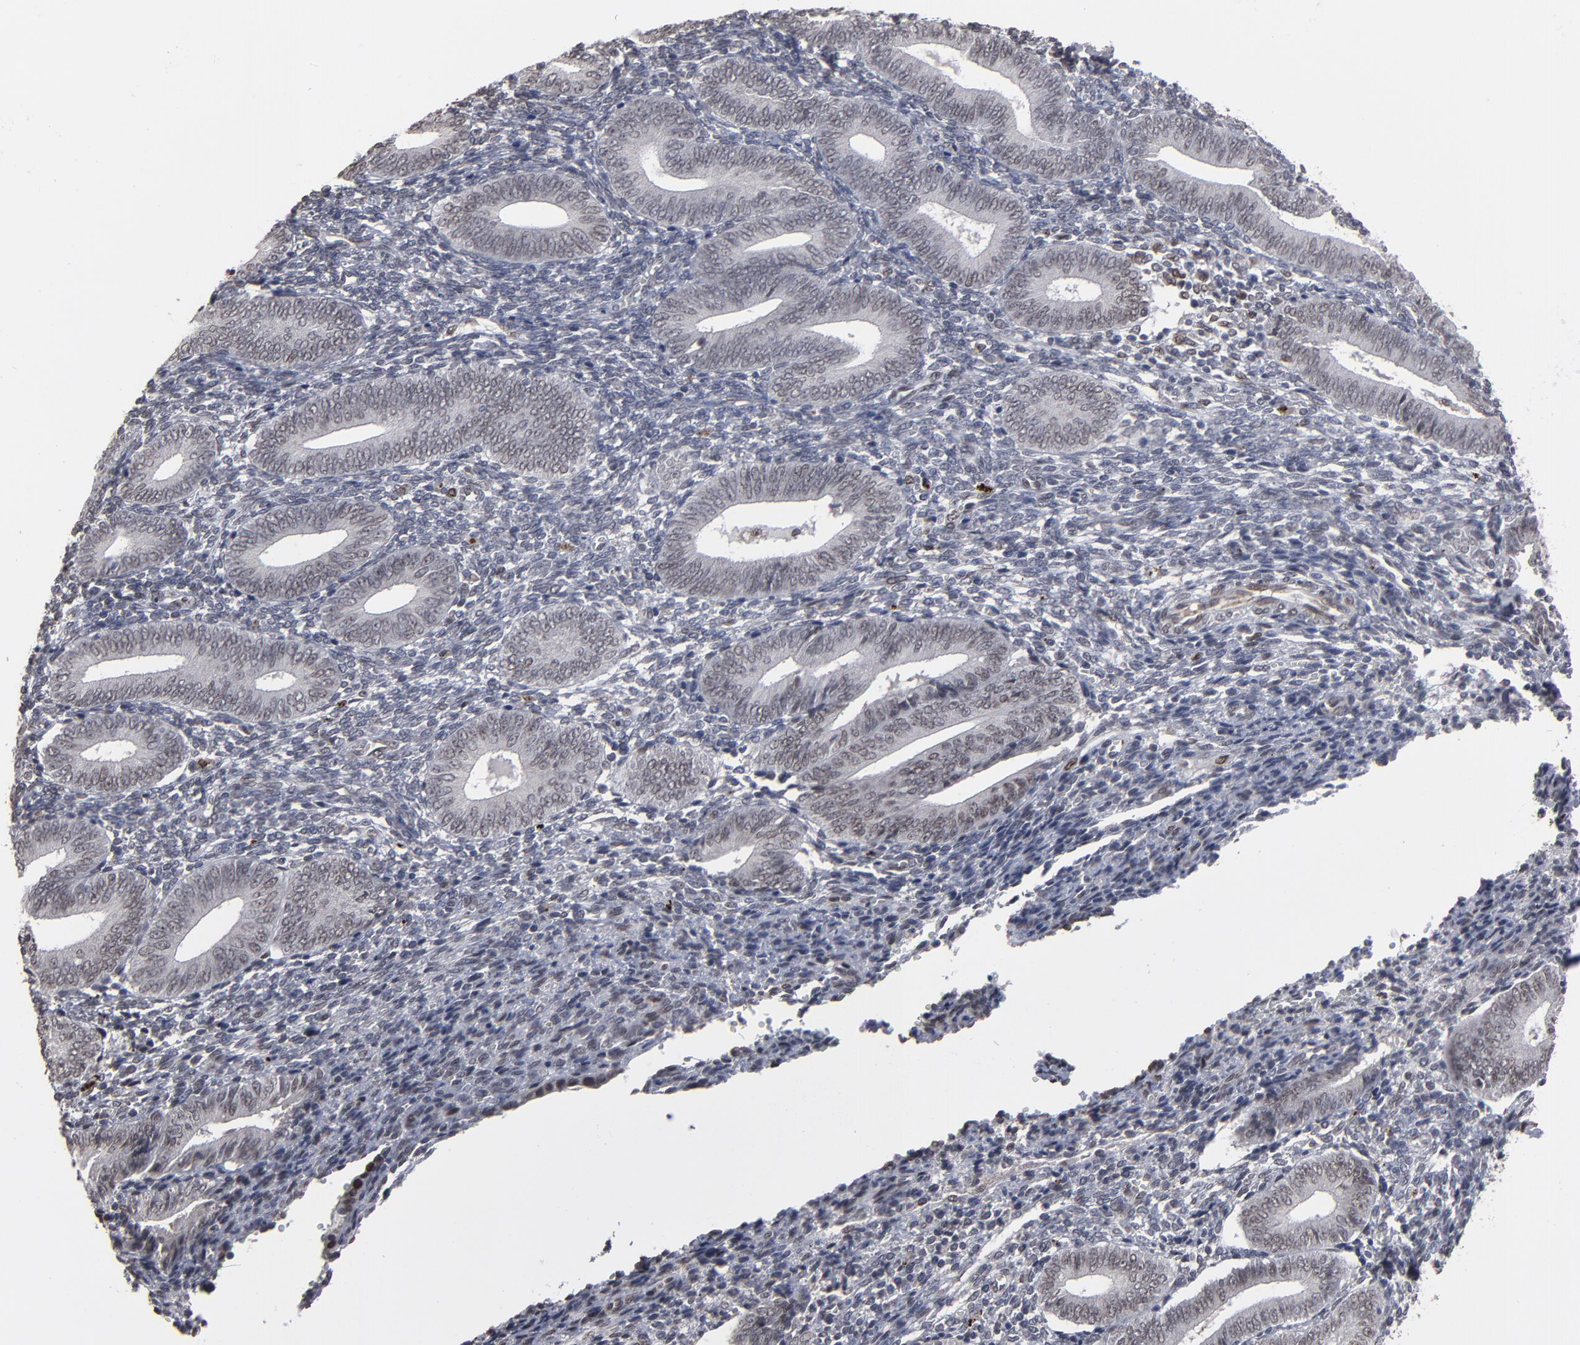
{"staining": {"intensity": "weak", "quantity": "<25%", "location": "nuclear"}, "tissue": "endometrium", "cell_type": "Cells in endometrial stroma", "image_type": "normal", "snomed": [{"axis": "morphology", "description": "Normal tissue, NOS"}, {"axis": "topography", "description": "Uterus"}, {"axis": "topography", "description": "Endometrium"}], "caption": "Cells in endometrial stroma are negative for protein expression in unremarkable human endometrium. (DAB immunohistochemistry visualized using brightfield microscopy, high magnification).", "gene": "BAZ1A", "patient": {"sex": "female", "age": 33}}